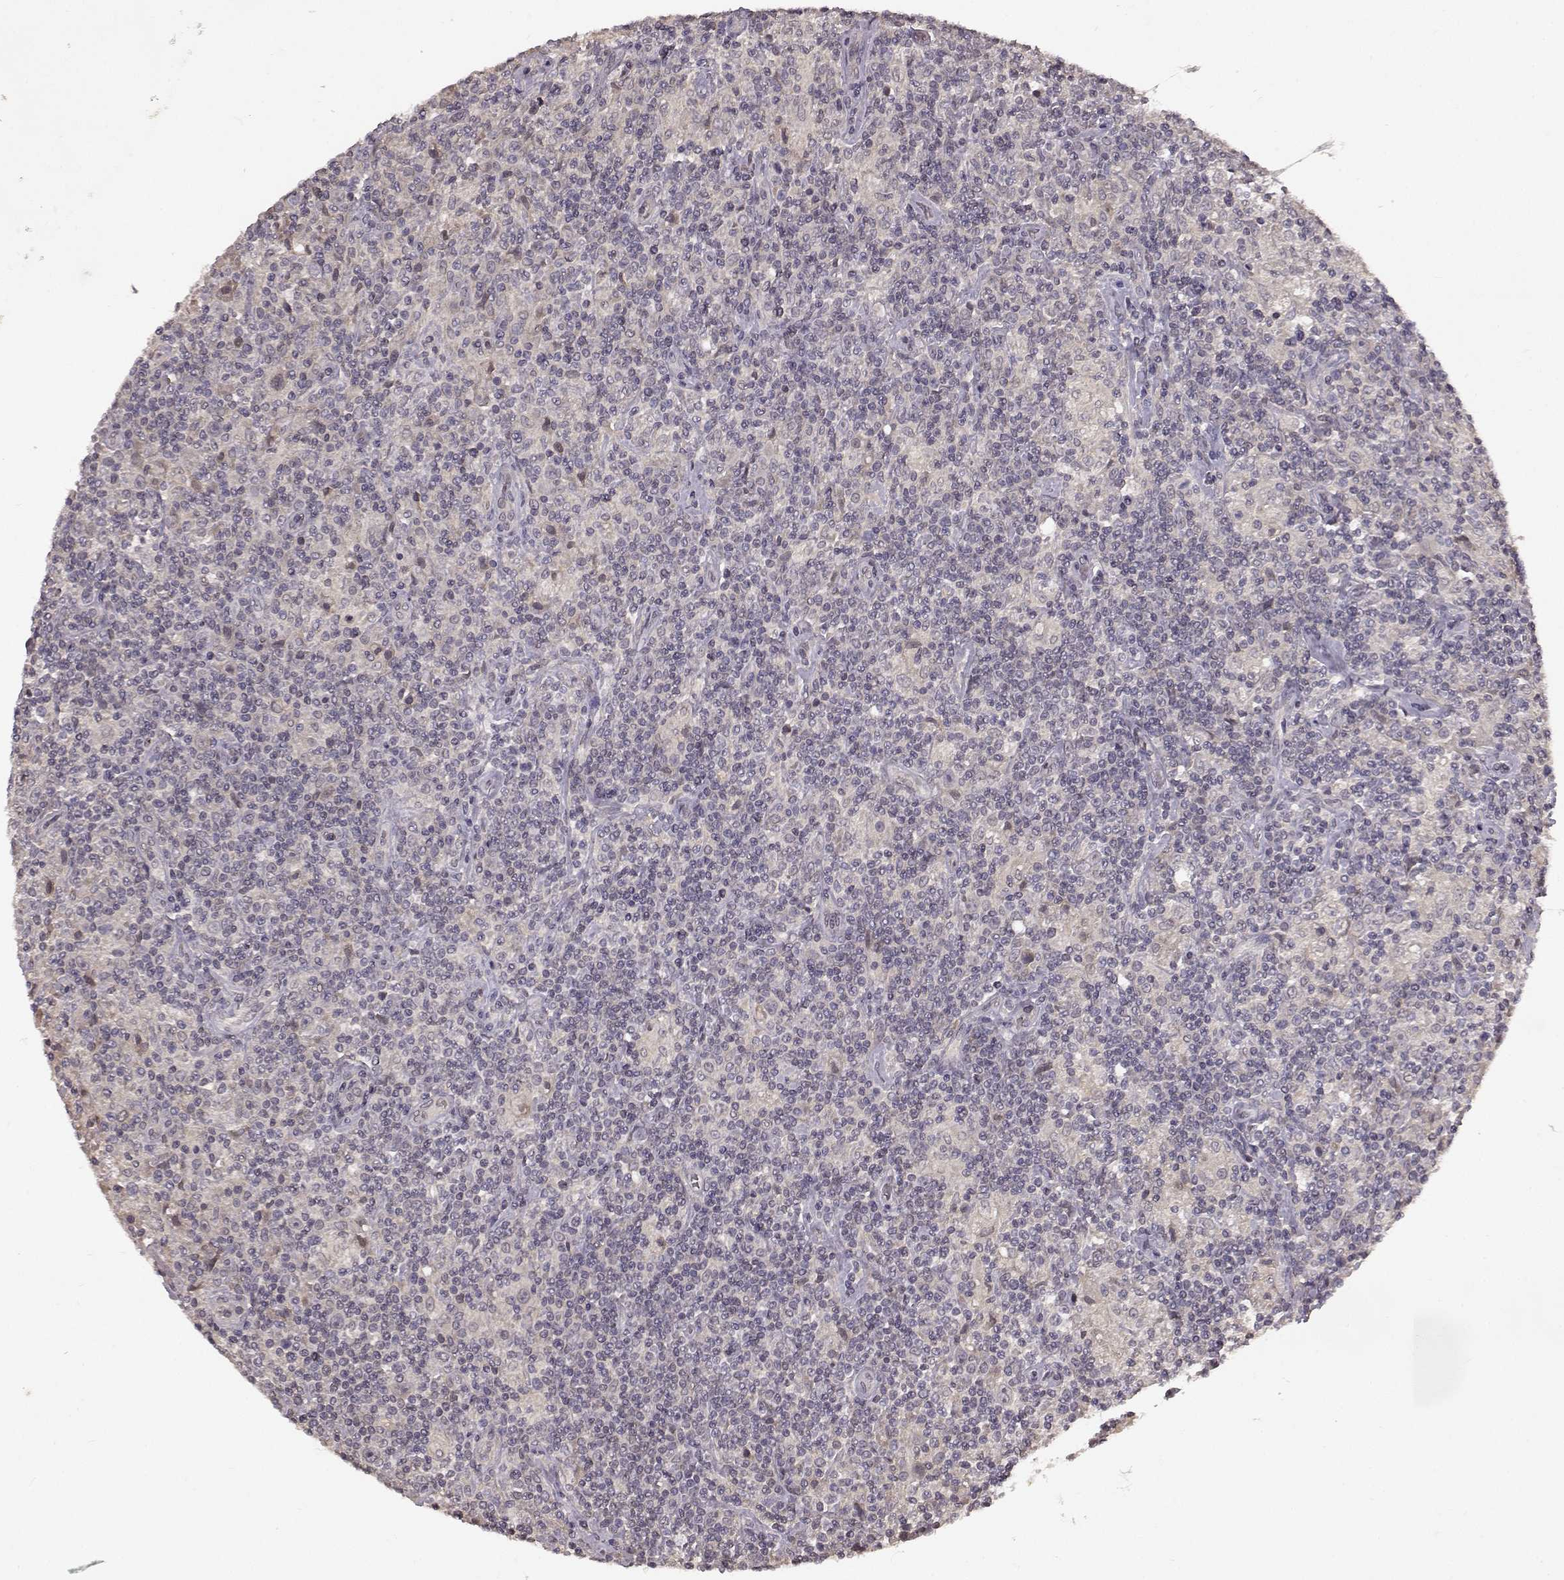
{"staining": {"intensity": "negative", "quantity": "none", "location": "none"}, "tissue": "lymphoma", "cell_type": "Tumor cells", "image_type": "cancer", "snomed": [{"axis": "morphology", "description": "Hodgkin's disease, NOS"}, {"axis": "topography", "description": "Lymph node"}], "caption": "Tumor cells show no significant staining in Hodgkin's disease. (Brightfield microscopy of DAB (3,3'-diaminobenzidine) IHC at high magnification).", "gene": "NTRK2", "patient": {"sex": "male", "age": 70}}